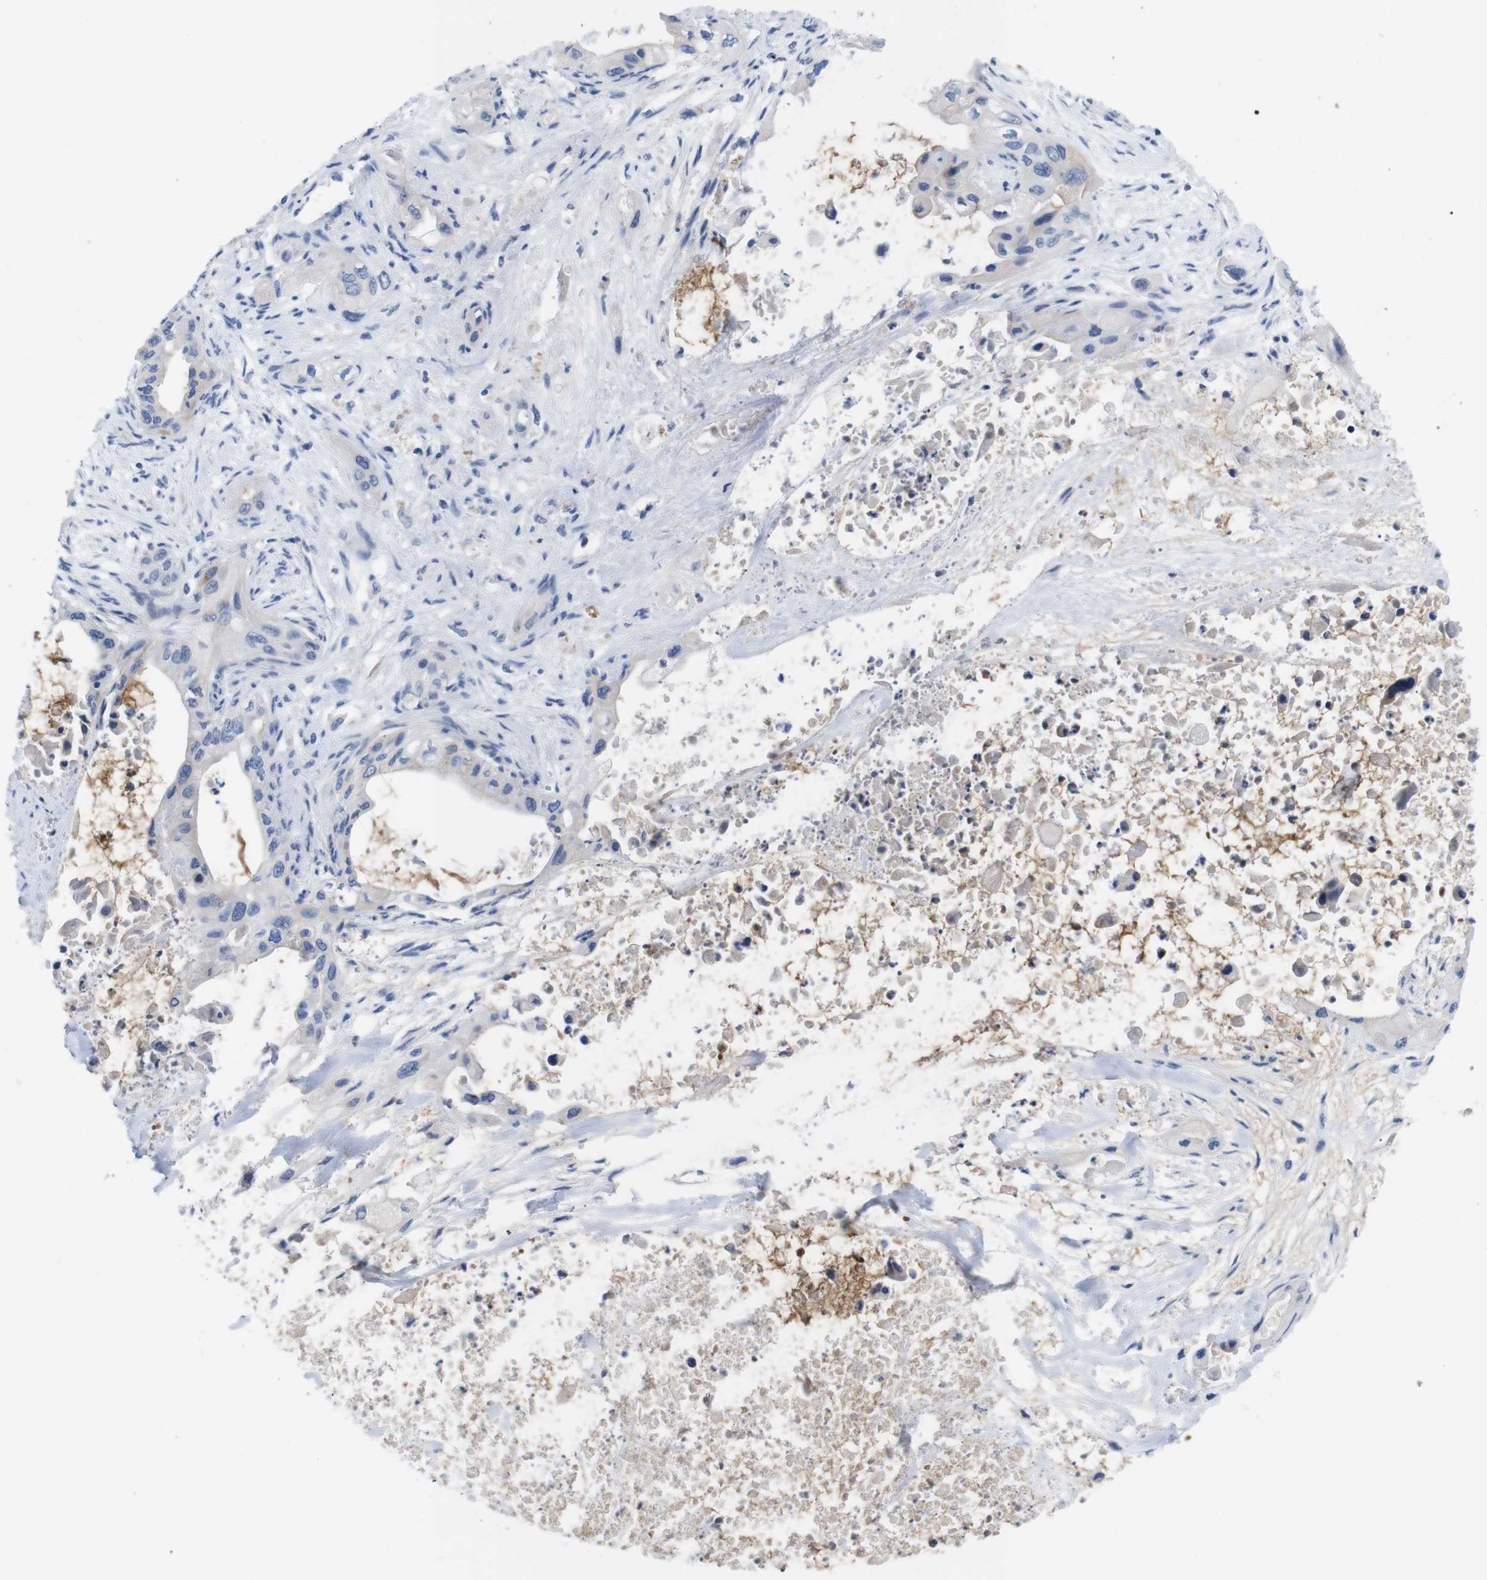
{"staining": {"intensity": "negative", "quantity": "none", "location": "none"}, "tissue": "pancreatic cancer", "cell_type": "Tumor cells", "image_type": "cancer", "snomed": [{"axis": "morphology", "description": "Adenocarcinoma, NOS"}, {"axis": "topography", "description": "Pancreas"}], "caption": "Immunohistochemistry image of neoplastic tissue: pancreatic adenocarcinoma stained with DAB demonstrates no significant protein expression in tumor cells. (DAB (3,3'-diaminobenzidine) IHC with hematoxylin counter stain).", "gene": "C1RL", "patient": {"sex": "male", "age": 73}}